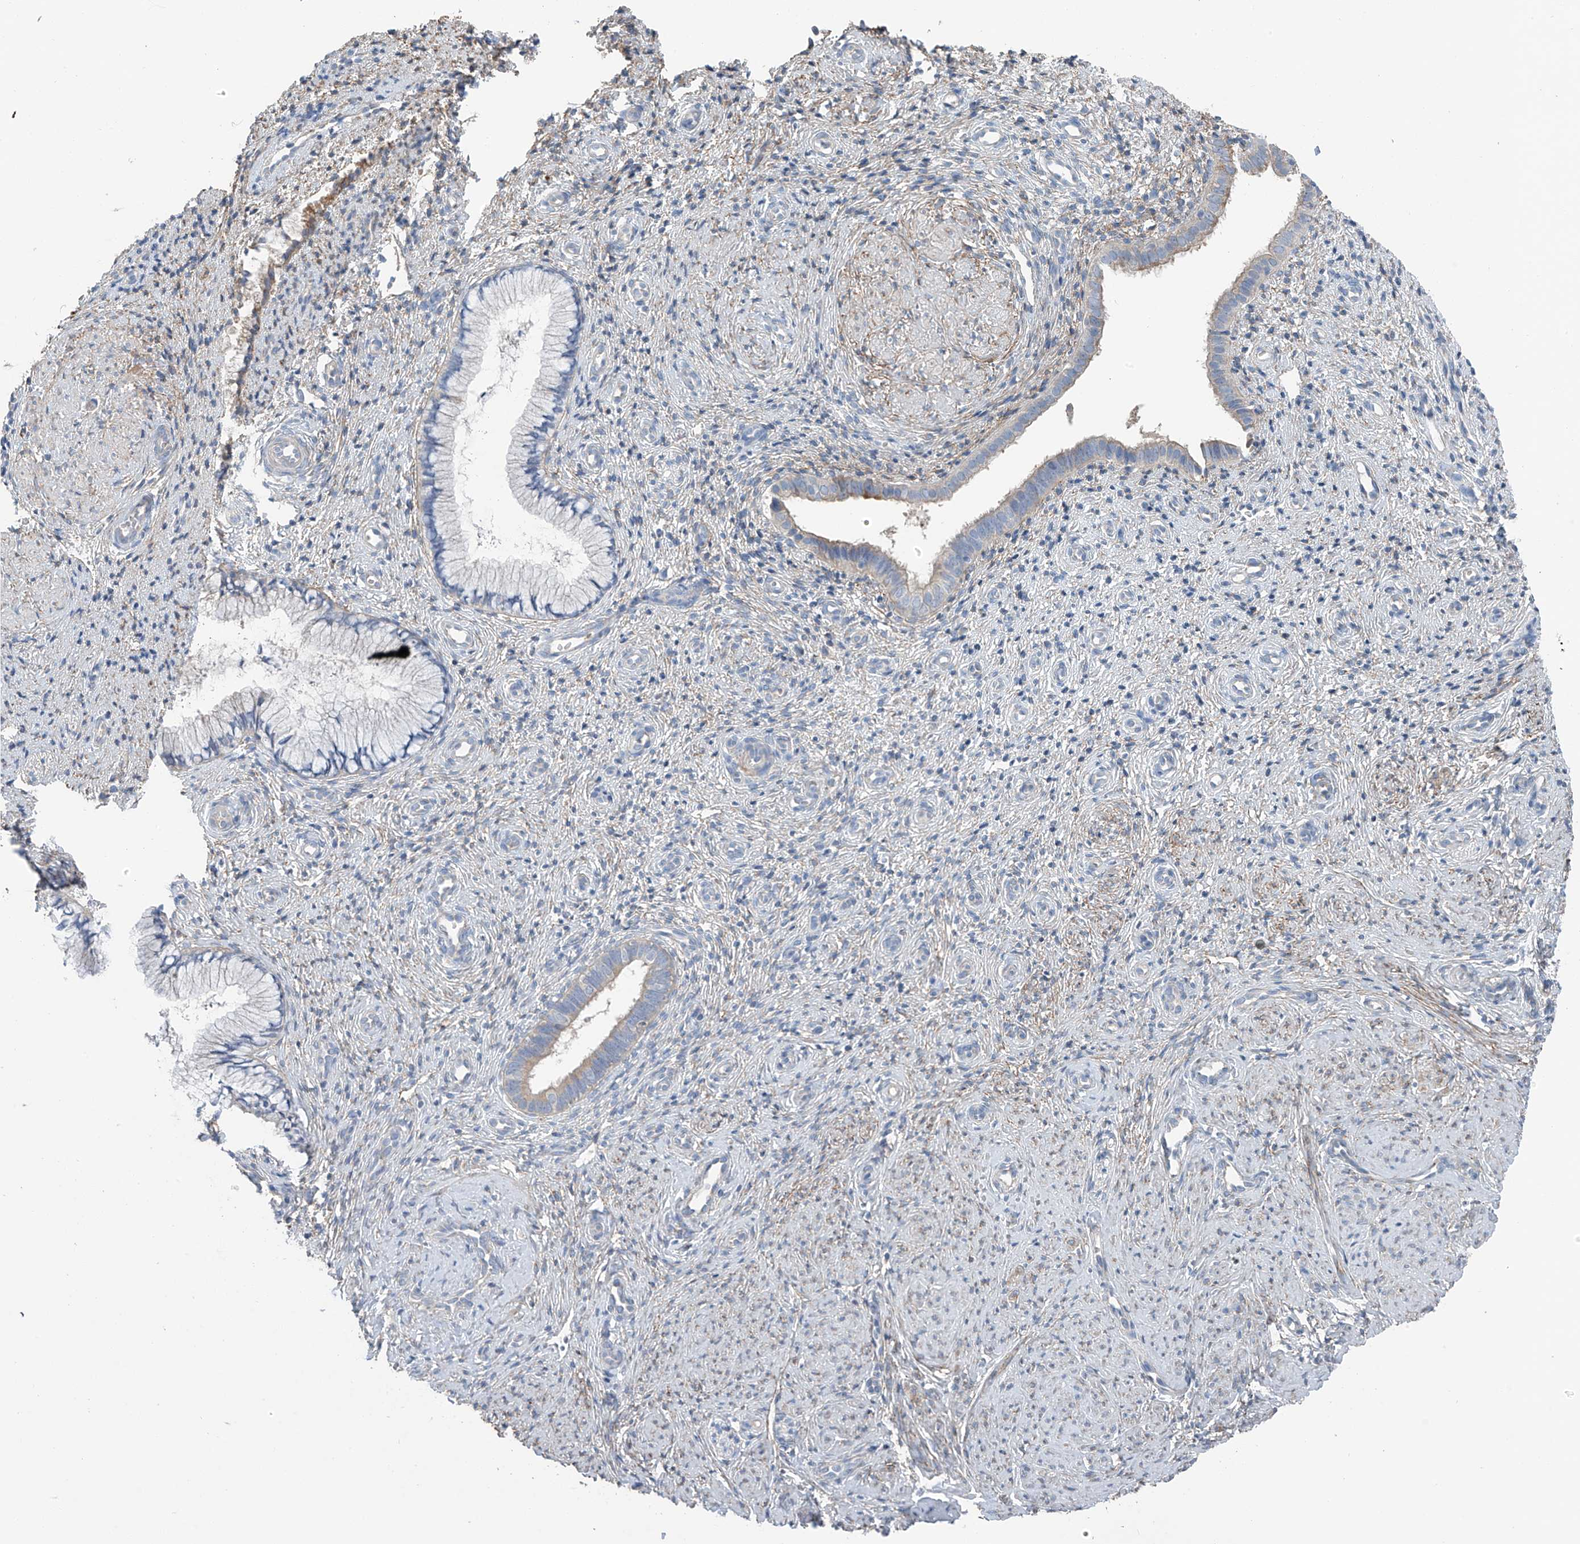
{"staining": {"intensity": "negative", "quantity": "none", "location": "none"}, "tissue": "cervix", "cell_type": "Glandular cells", "image_type": "normal", "snomed": [{"axis": "morphology", "description": "Normal tissue, NOS"}, {"axis": "topography", "description": "Cervix"}], "caption": "The immunohistochemistry photomicrograph has no significant expression in glandular cells of cervix. The staining was performed using DAB to visualize the protein expression in brown, while the nuclei were stained in blue with hematoxylin (Magnification: 20x).", "gene": "GALNTL6", "patient": {"sex": "female", "age": 27}}